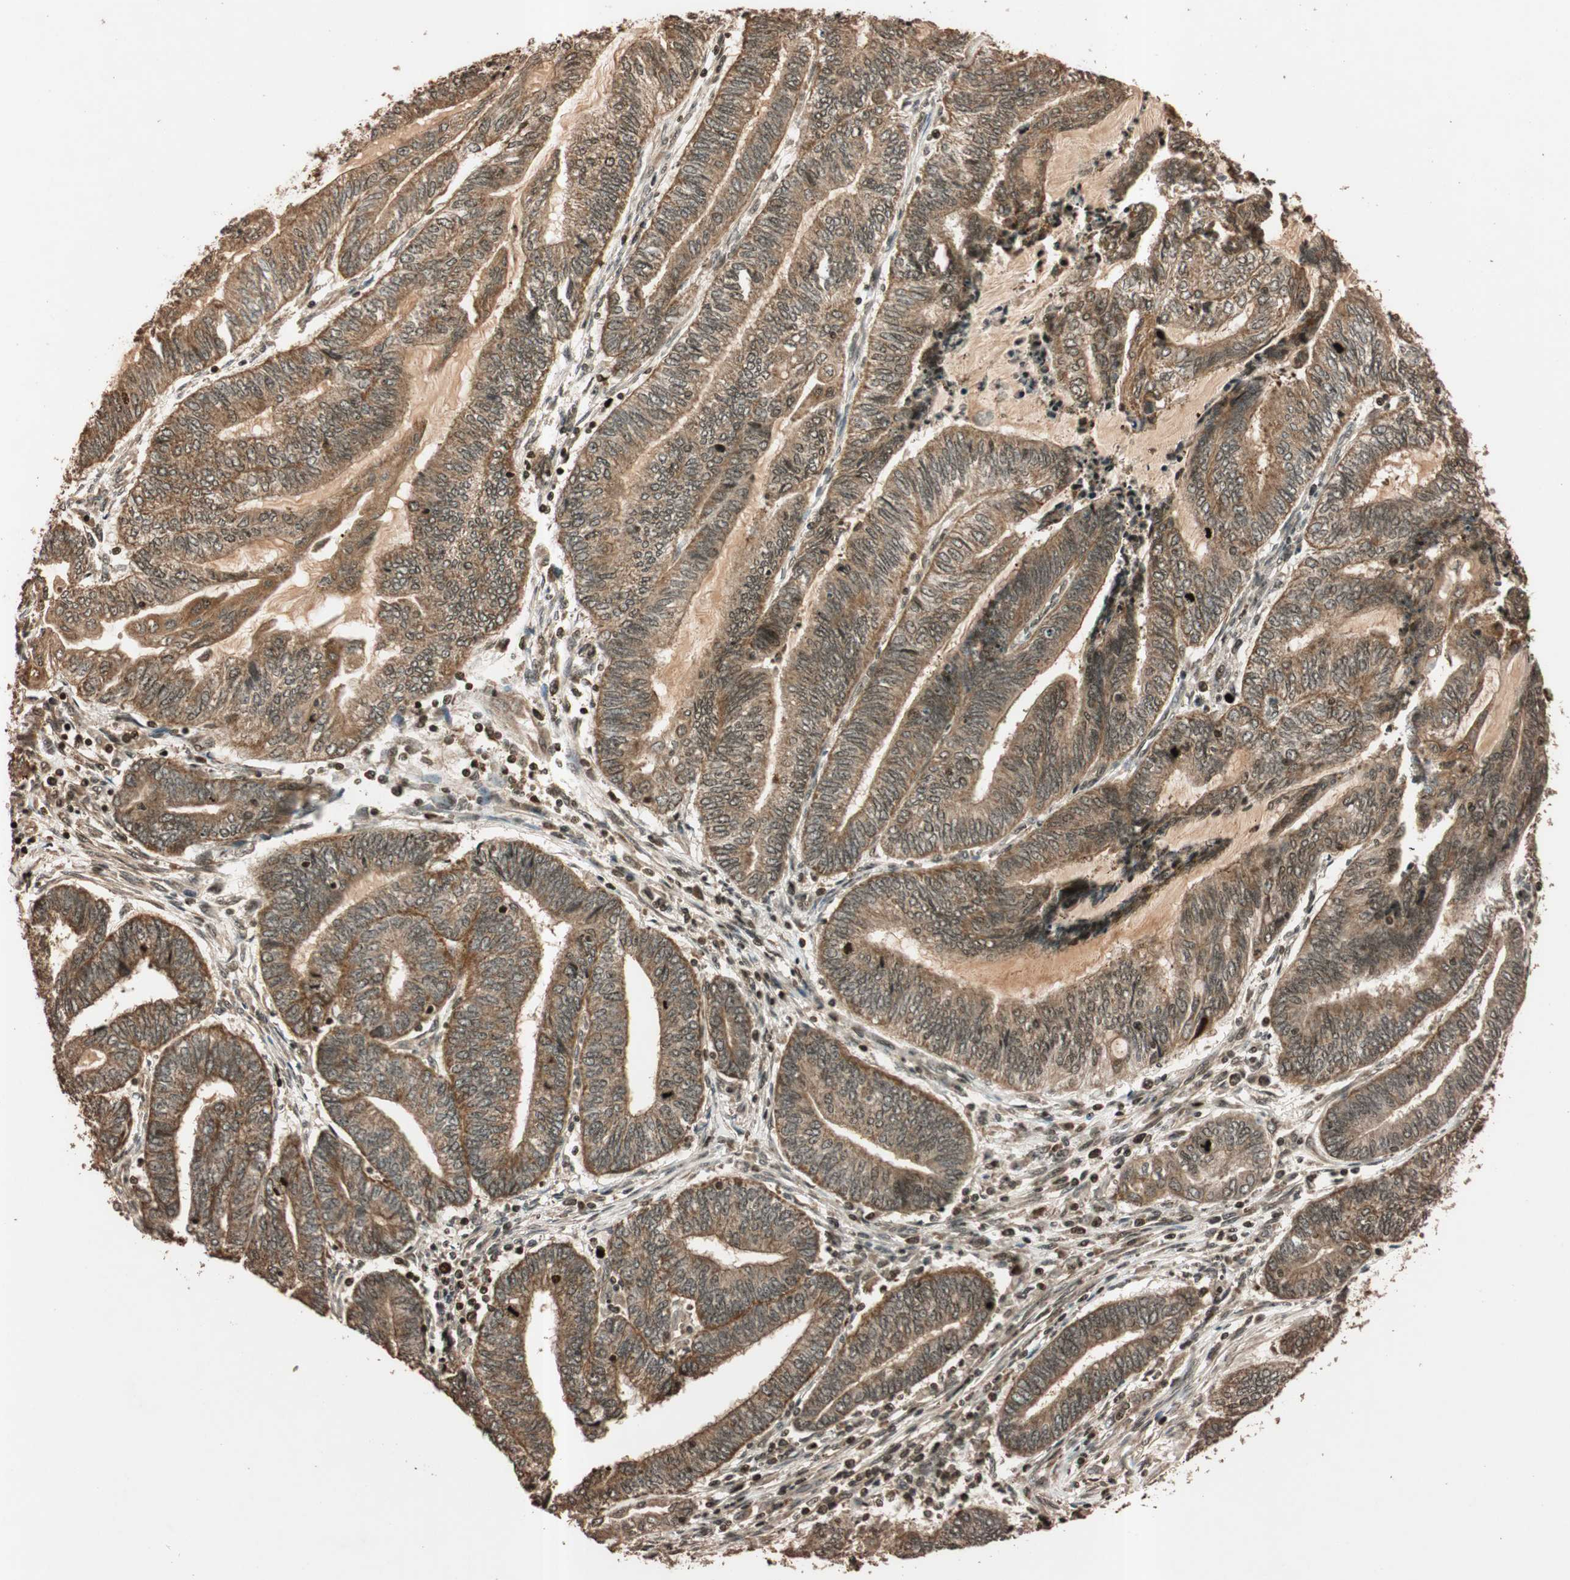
{"staining": {"intensity": "moderate", "quantity": ">75%", "location": "cytoplasmic/membranous,nuclear"}, "tissue": "endometrial cancer", "cell_type": "Tumor cells", "image_type": "cancer", "snomed": [{"axis": "morphology", "description": "Adenocarcinoma, NOS"}, {"axis": "topography", "description": "Uterus"}, {"axis": "topography", "description": "Endometrium"}], "caption": "Immunohistochemical staining of endometrial cancer shows medium levels of moderate cytoplasmic/membranous and nuclear expression in approximately >75% of tumor cells. Nuclei are stained in blue.", "gene": "ALKBH5", "patient": {"sex": "female", "age": 70}}